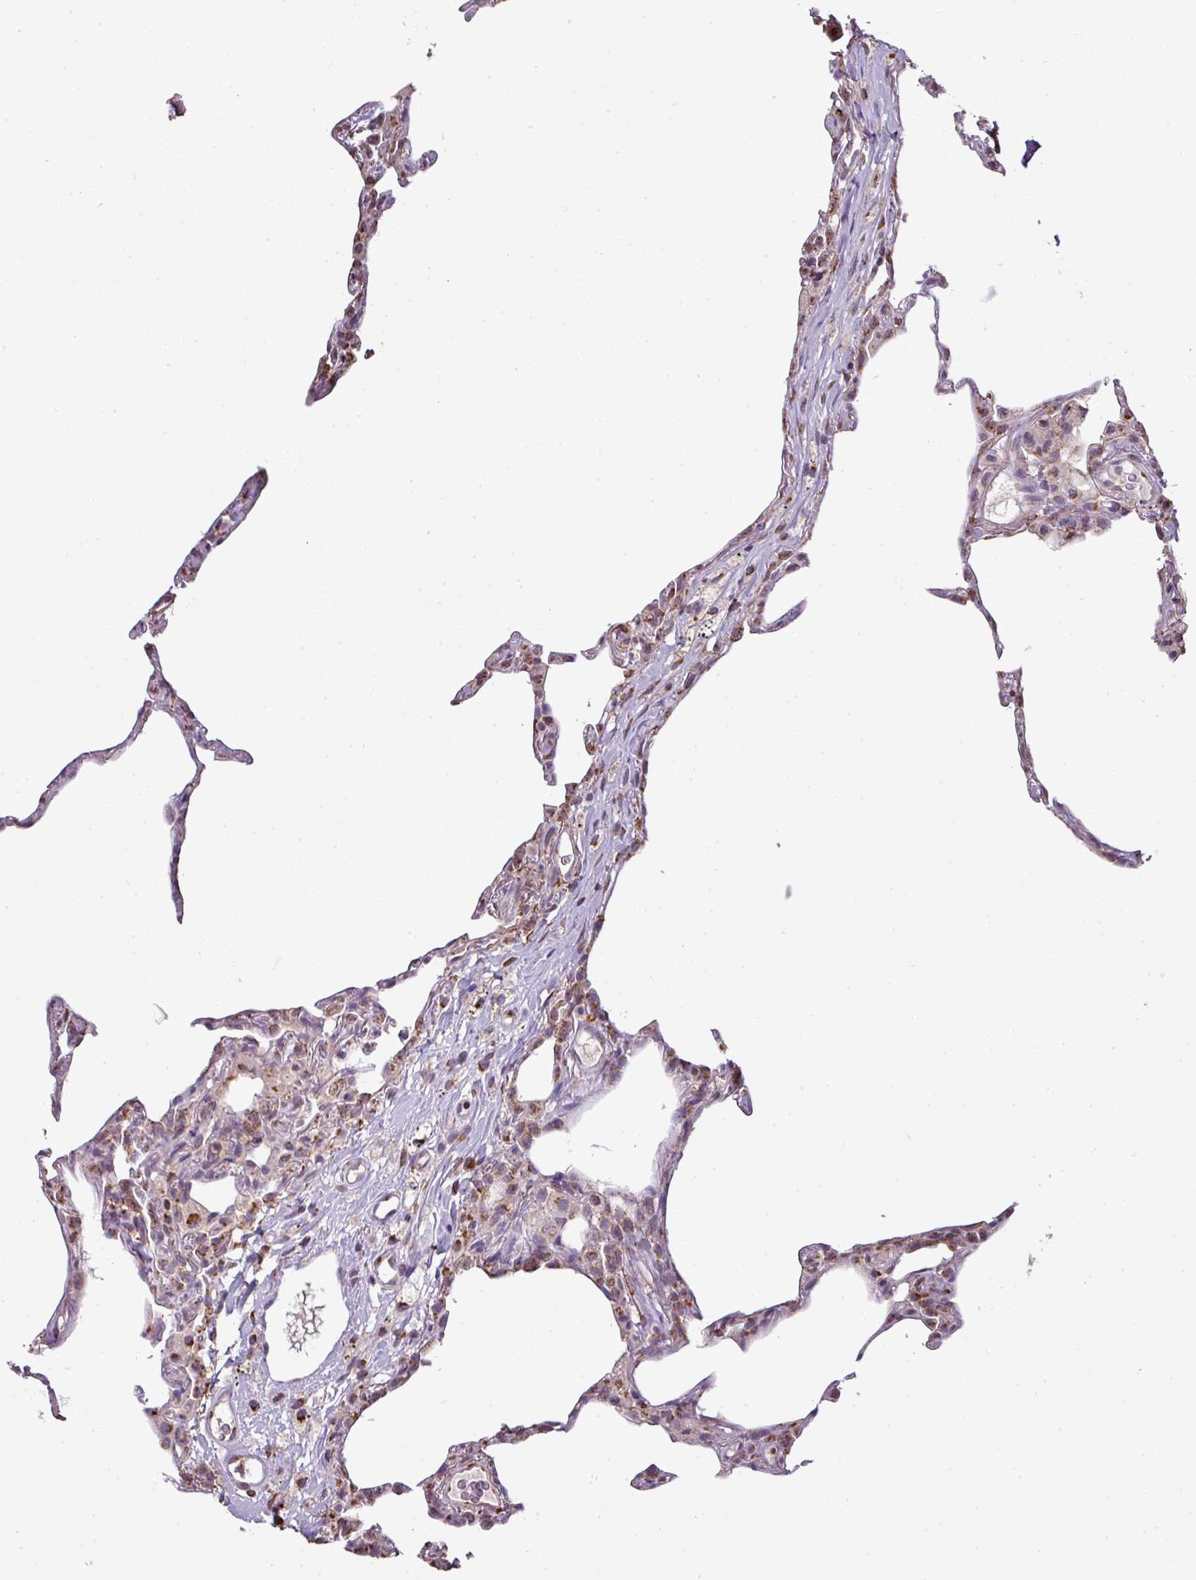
{"staining": {"intensity": "weak", "quantity": "<25%", "location": "cytoplasmic/membranous"}, "tissue": "lung", "cell_type": "Alveolar cells", "image_type": "normal", "snomed": [{"axis": "morphology", "description": "Normal tissue, NOS"}, {"axis": "topography", "description": "Lung"}], "caption": "This is an immunohistochemistry (IHC) photomicrograph of benign lung. There is no positivity in alveolar cells.", "gene": "JPH2", "patient": {"sex": "female", "age": 57}}